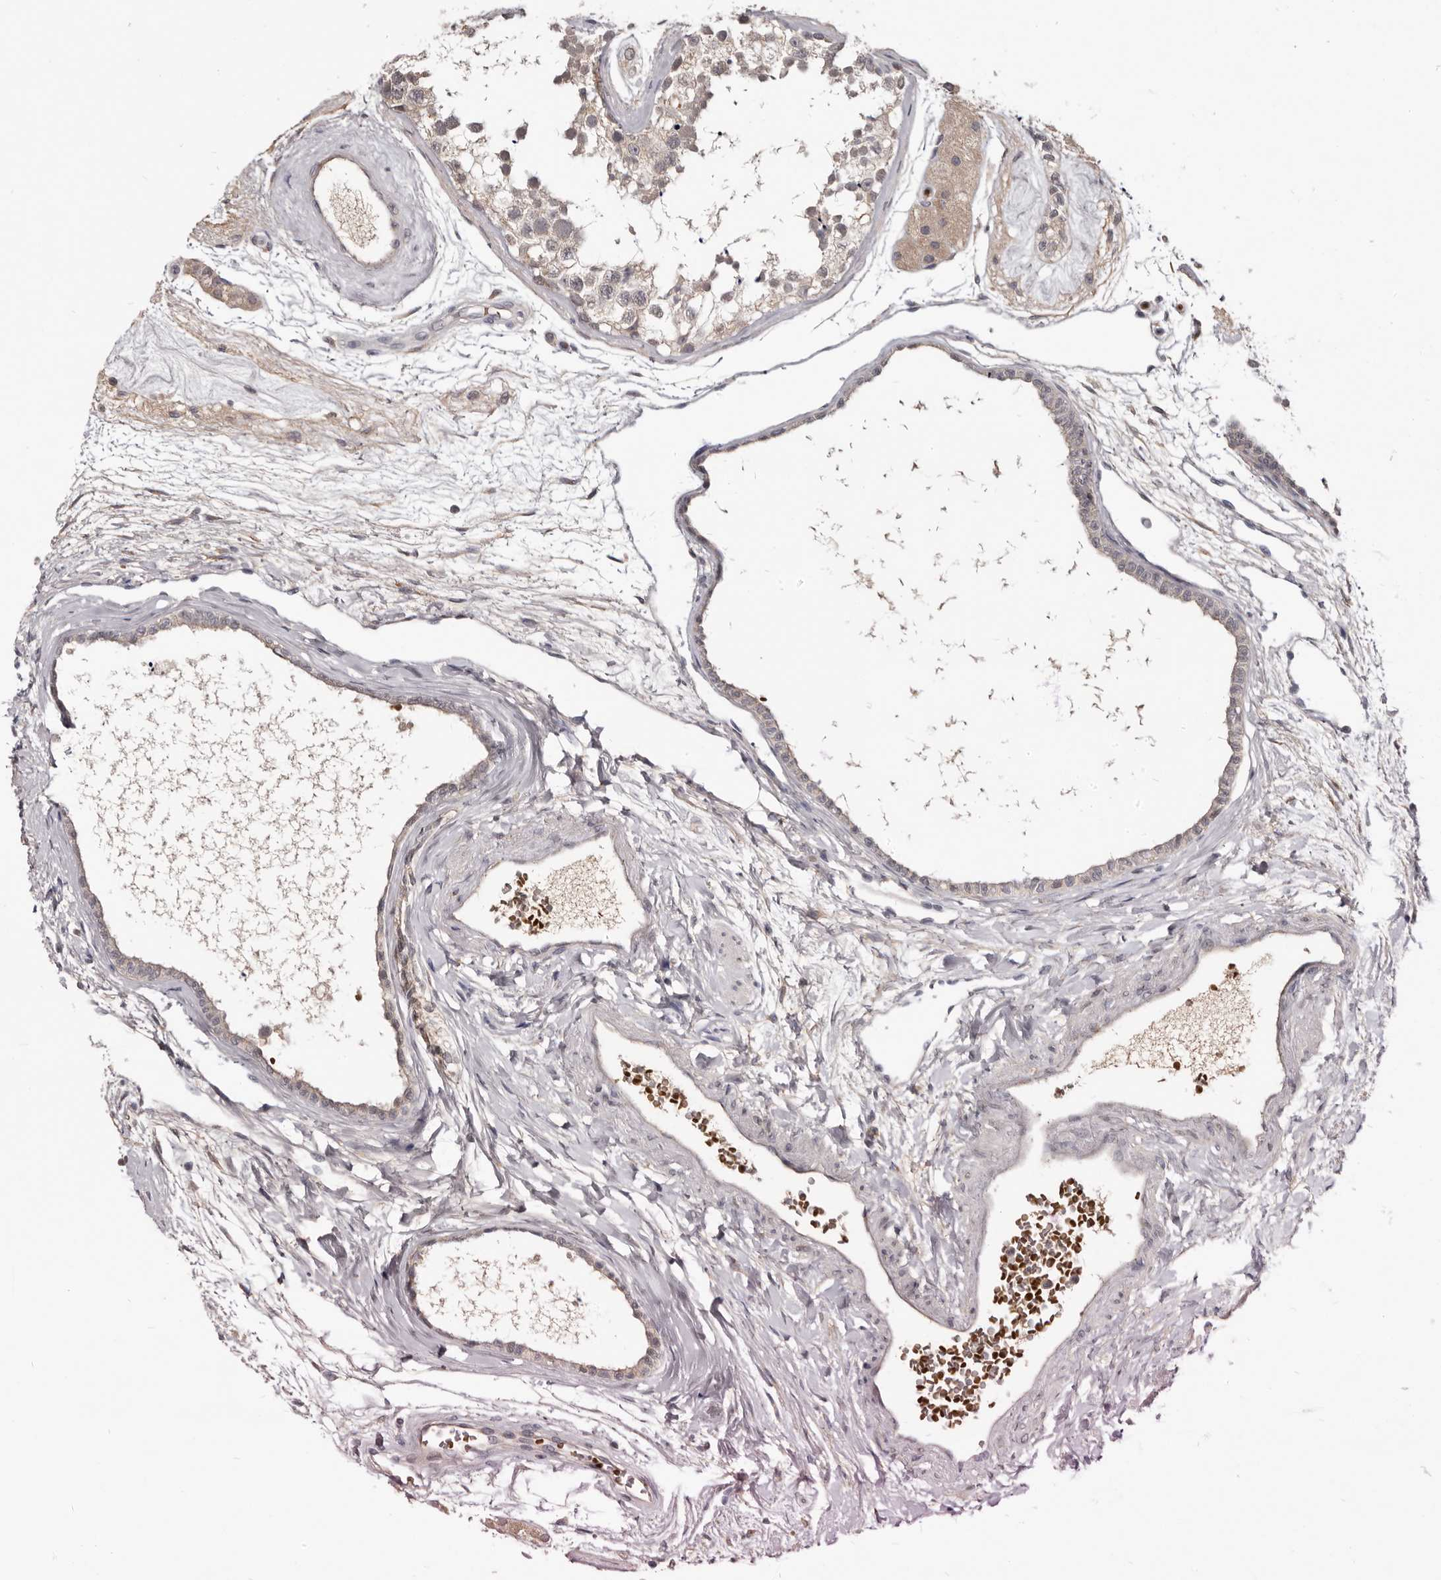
{"staining": {"intensity": "weak", "quantity": "<25%", "location": "cytoplasmic/membranous"}, "tissue": "testis", "cell_type": "Cells in seminiferous ducts", "image_type": "normal", "snomed": [{"axis": "morphology", "description": "Normal tissue, NOS"}, {"axis": "topography", "description": "Testis"}], "caption": "Immunohistochemistry histopathology image of normal testis: human testis stained with DAB (3,3'-diaminobenzidine) displays no significant protein positivity in cells in seminiferous ducts. (Brightfield microscopy of DAB (3,3'-diaminobenzidine) immunohistochemistry (IHC) at high magnification).", "gene": "NENF", "patient": {"sex": "male", "age": 56}}